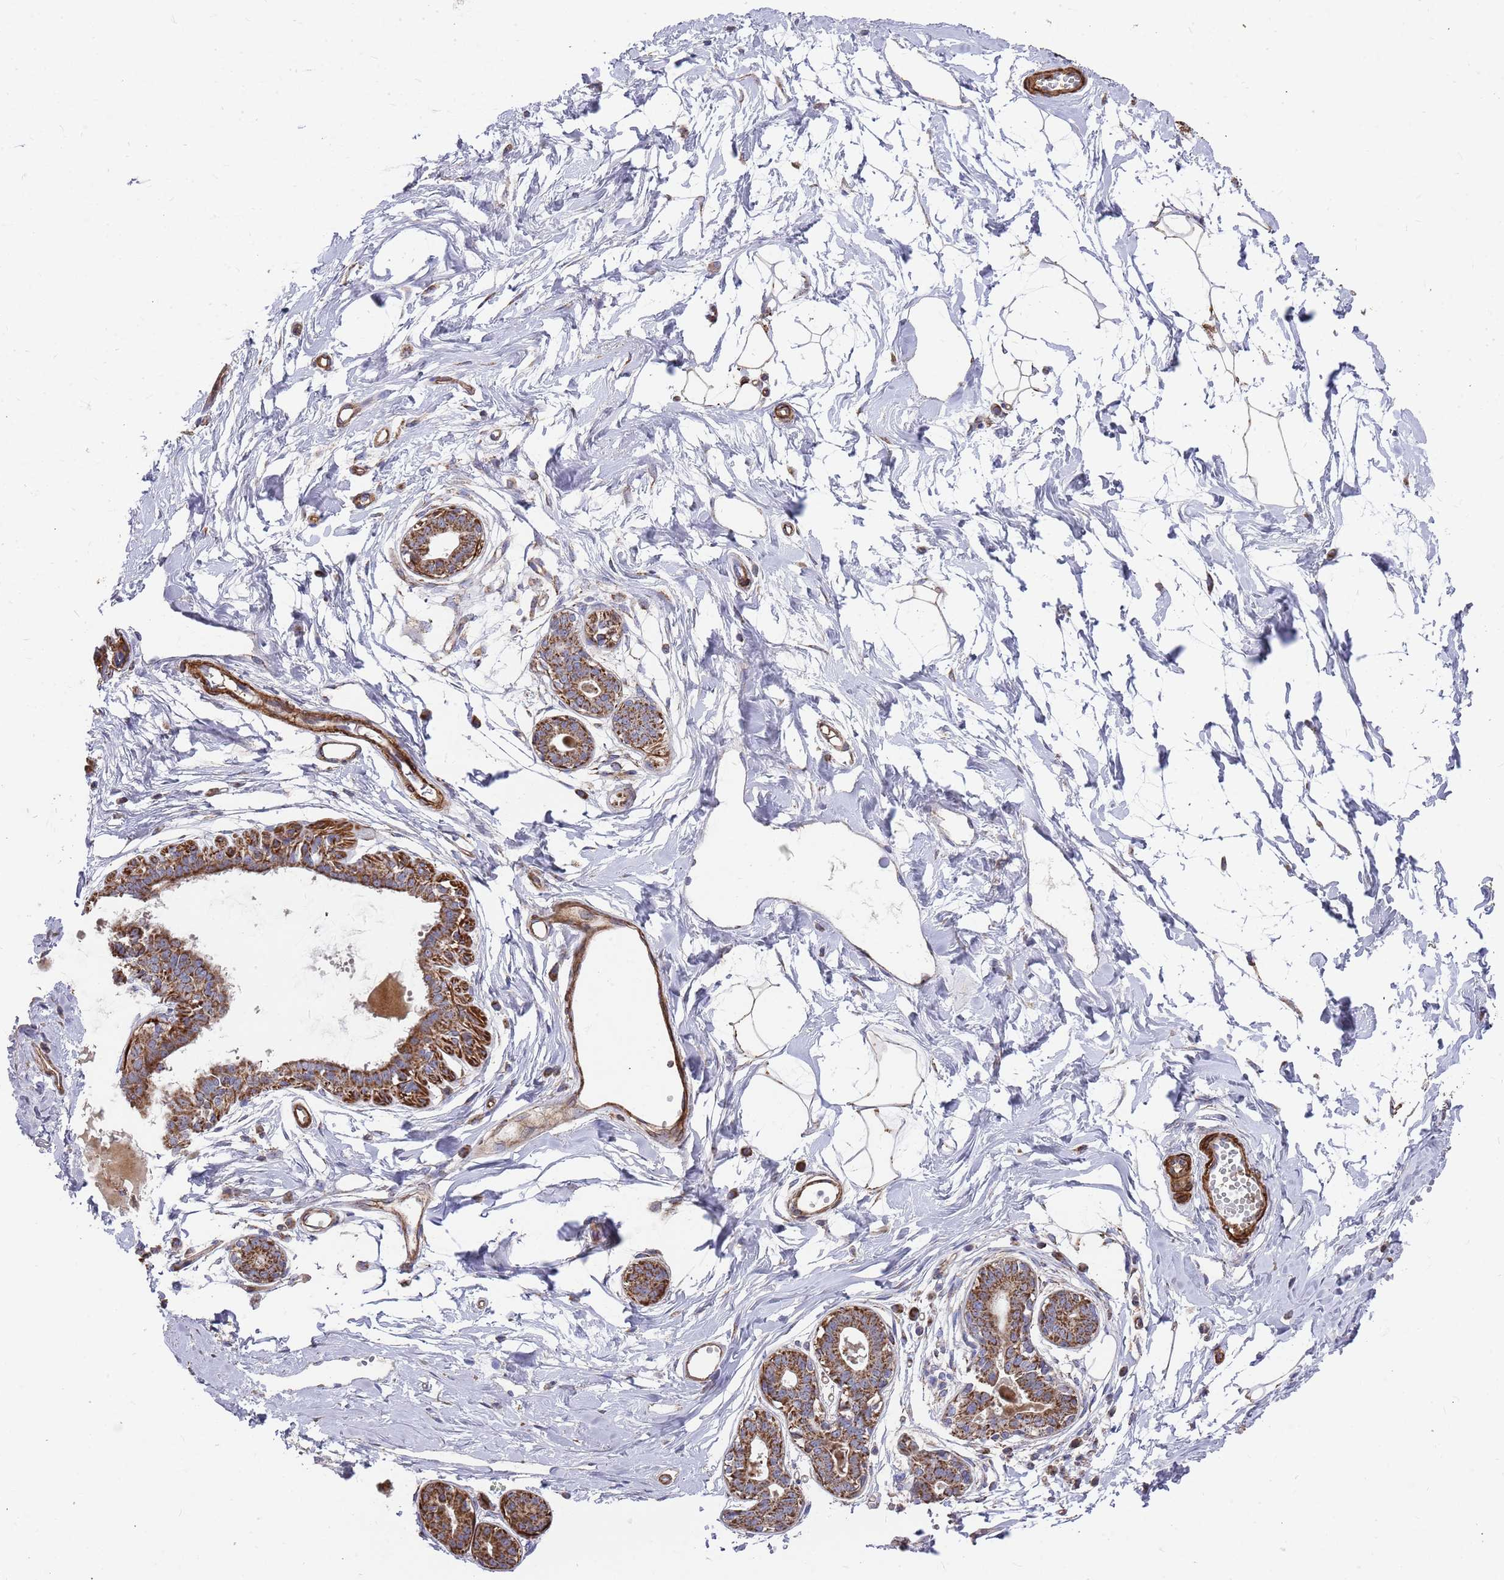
{"staining": {"intensity": "negative", "quantity": "none", "location": "none"}, "tissue": "breast", "cell_type": "Adipocytes", "image_type": "normal", "snomed": [{"axis": "morphology", "description": "Normal tissue, NOS"}, {"axis": "topography", "description": "Breast"}], "caption": "Immunohistochemistry (IHC) of benign breast exhibits no positivity in adipocytes.", "gene": "WDFY3", "patient": {"sex": "female", "age": 45}}